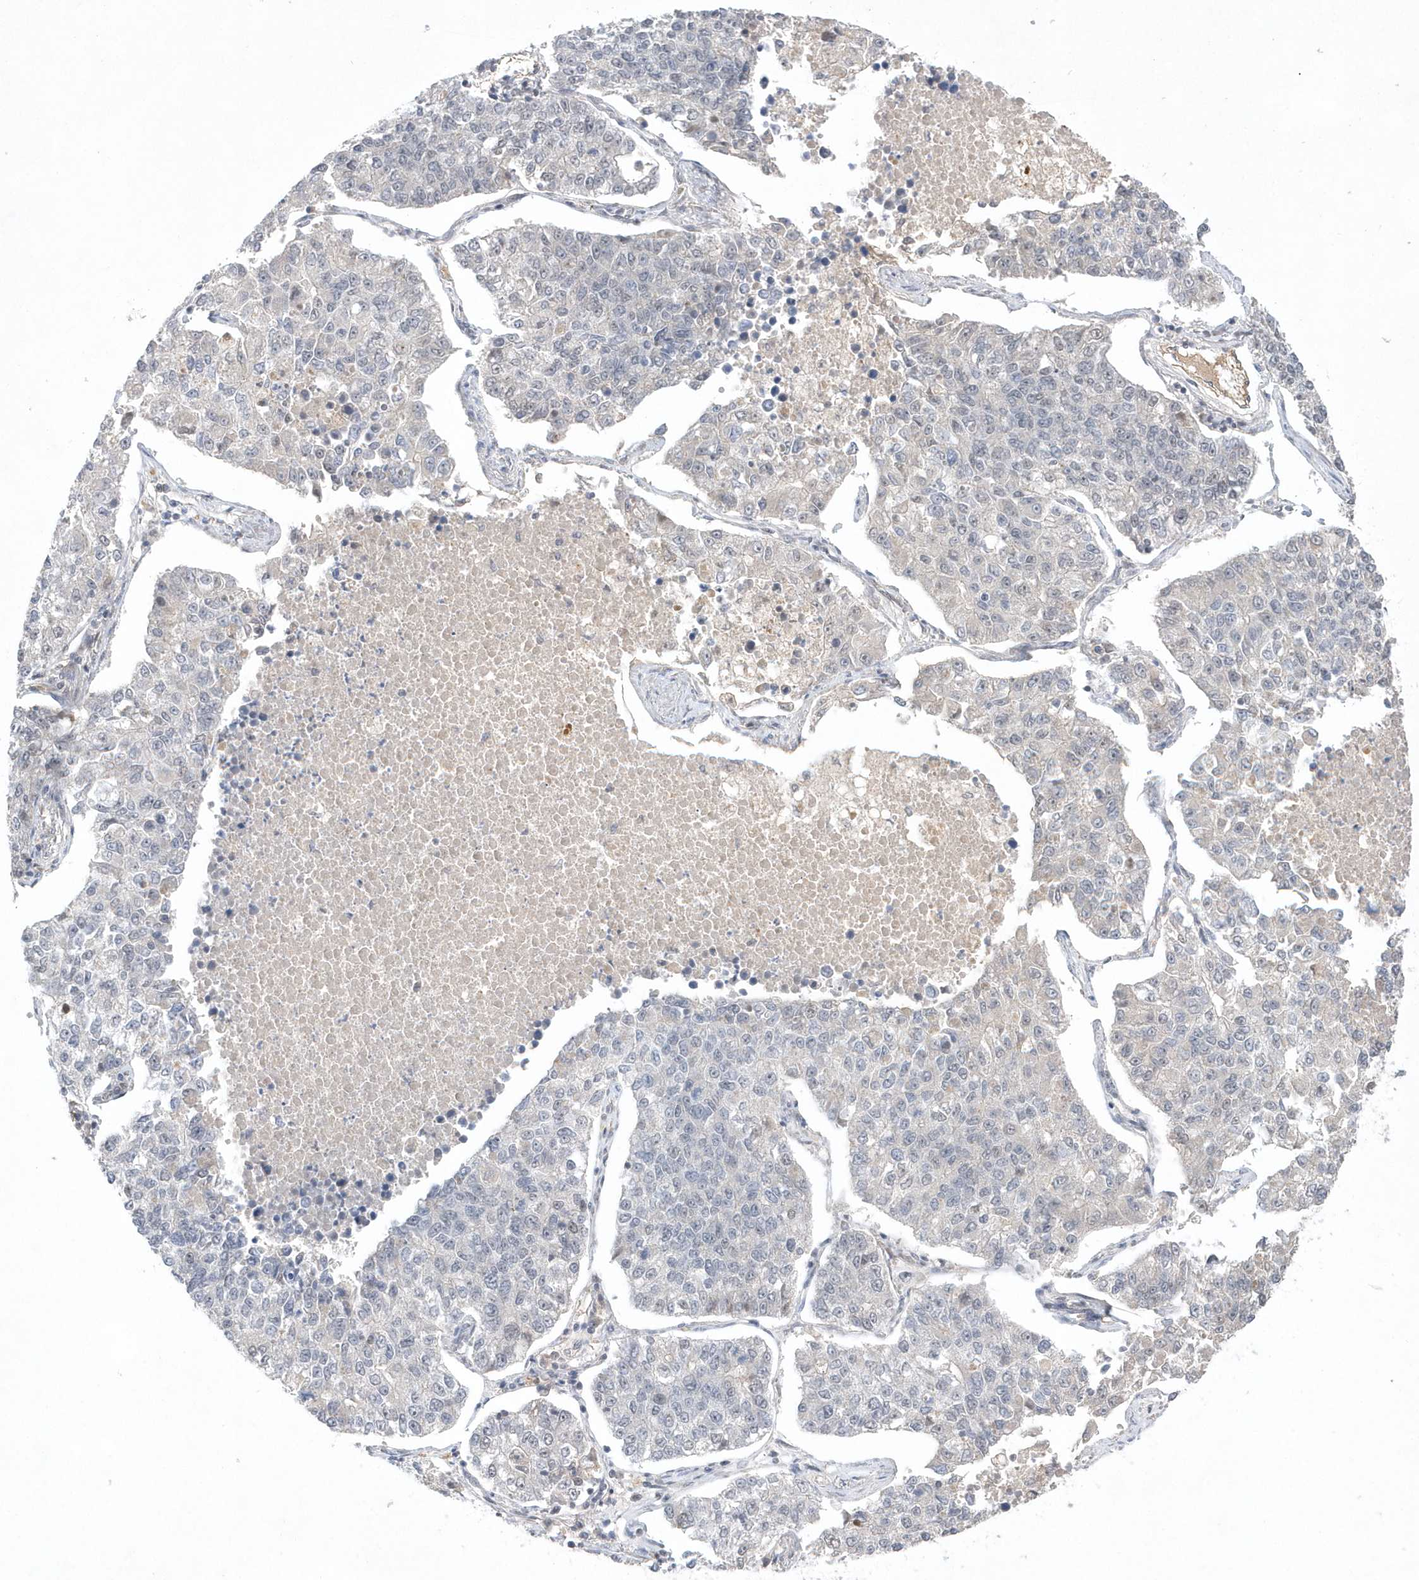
{"staining": {"intensity": "negative", "quantity": "none", "location": "none"}, "tissue": "lung cancer", "cell_type": "Tumor cells", "image_type": "cancer", "snomed": [{"axis": "morphology", "description": "Adenocarcinoma, NOS"}, {"axis": "topography", "description": "Lung"}], "caption": "Immunohistochemistry (IHC) of human lung cancer exhibits no expression in tumor cells.", "gene": "TMEM132B", "patient": {"sex": "male", "age": 49}}